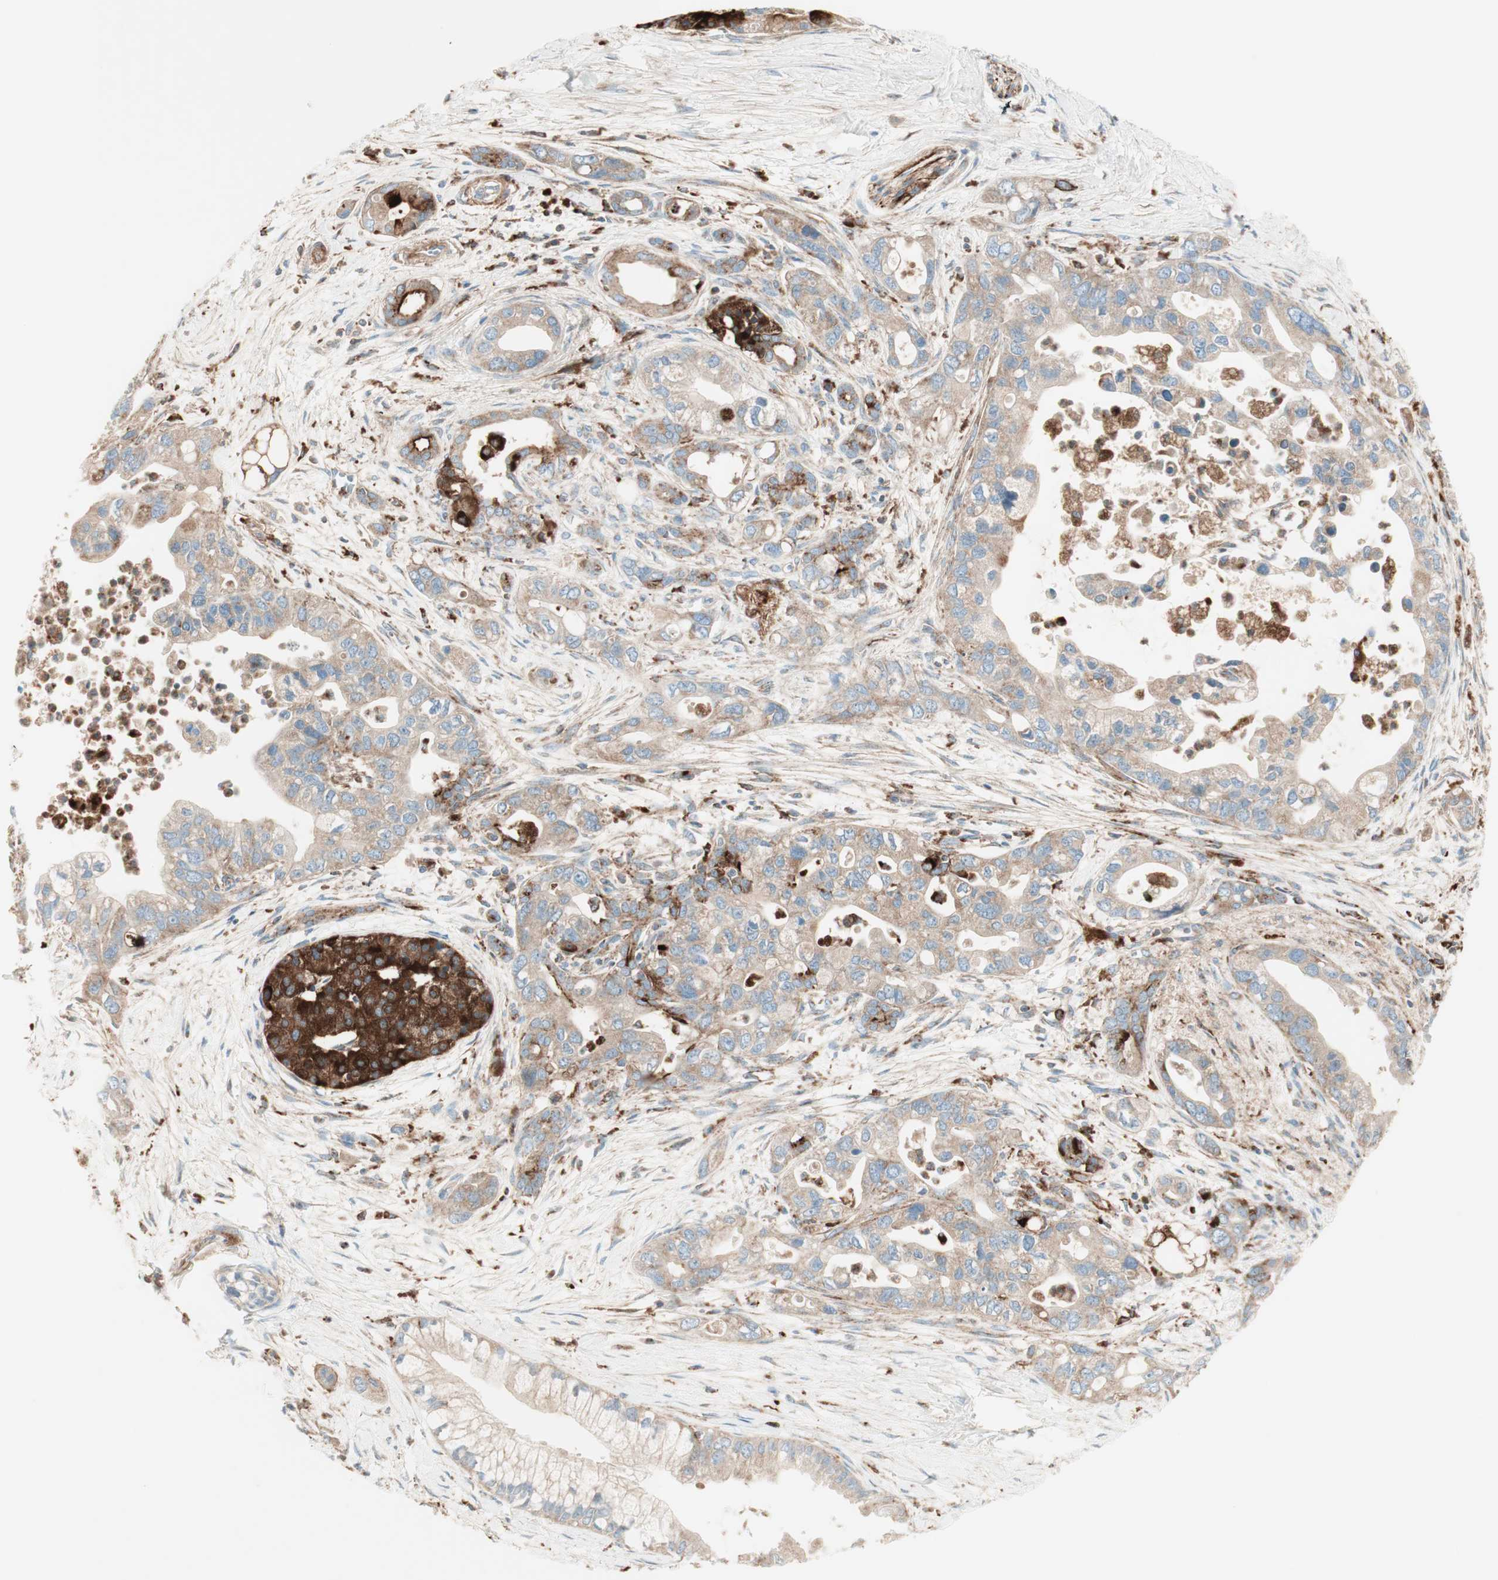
{"staining": {"intensity": "strong", "quantity": "<25%", "location": "cytoplasmic/membranous"}, "tissue": "pancreatic cancer", "cell_type": "Tumor cells", "image_type": "cancer", "snomed": [{"axis": "morphology", "description": "Adenocarcinoma, NOS"}, {"axis": "topography", "description": "Pancreas"}], "caption": "Pancreatic adenocarcinoma stained with a protein marker reveals strong staining in tumor cells.", "gene": "ATP6V1G1", "patient": {"sex": "male", "age": 70}}